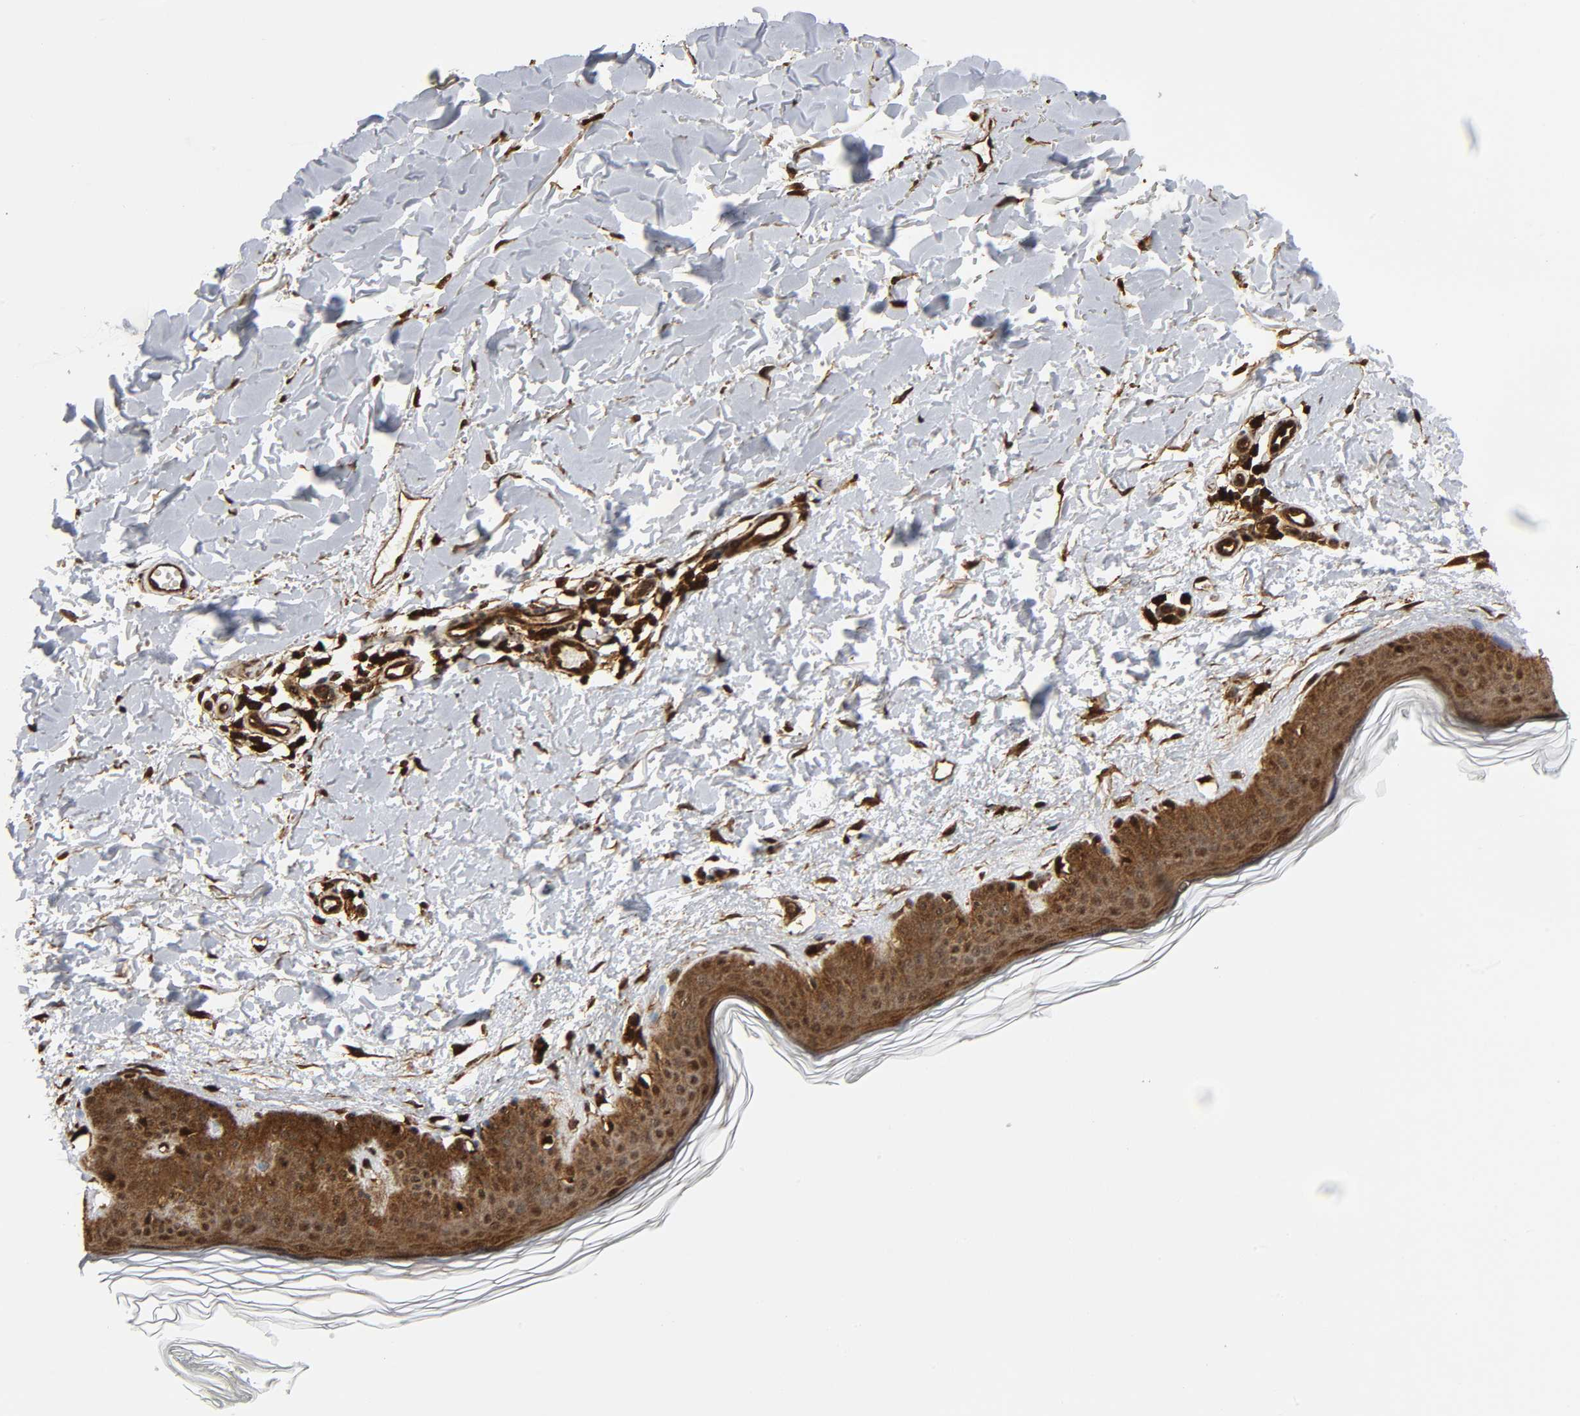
{"staining": {"intensity": "strong", "quantity": ">75%", "location": "cytoplasmic/membranous,nuclear"}, "tissue": "skin", "cell_type": "Fibroblasts", "image_type": "normal", "snomed": [{"axis": "morphology", "description": "Normal tissue, NOS"}, {"axis": "topography", "description": "Skin"}], "caption": "Immunohistochemical staining of unremarkable skin displays high levels of strong cytoplasmic/membranous,nuclear positivity in approximately >75% of fibroblasts. (DAB IHC, brown staining for protein, blue staining for nuclei).", "gene": "MAPK1", "patient": {"sex": "female", "age": 56}}